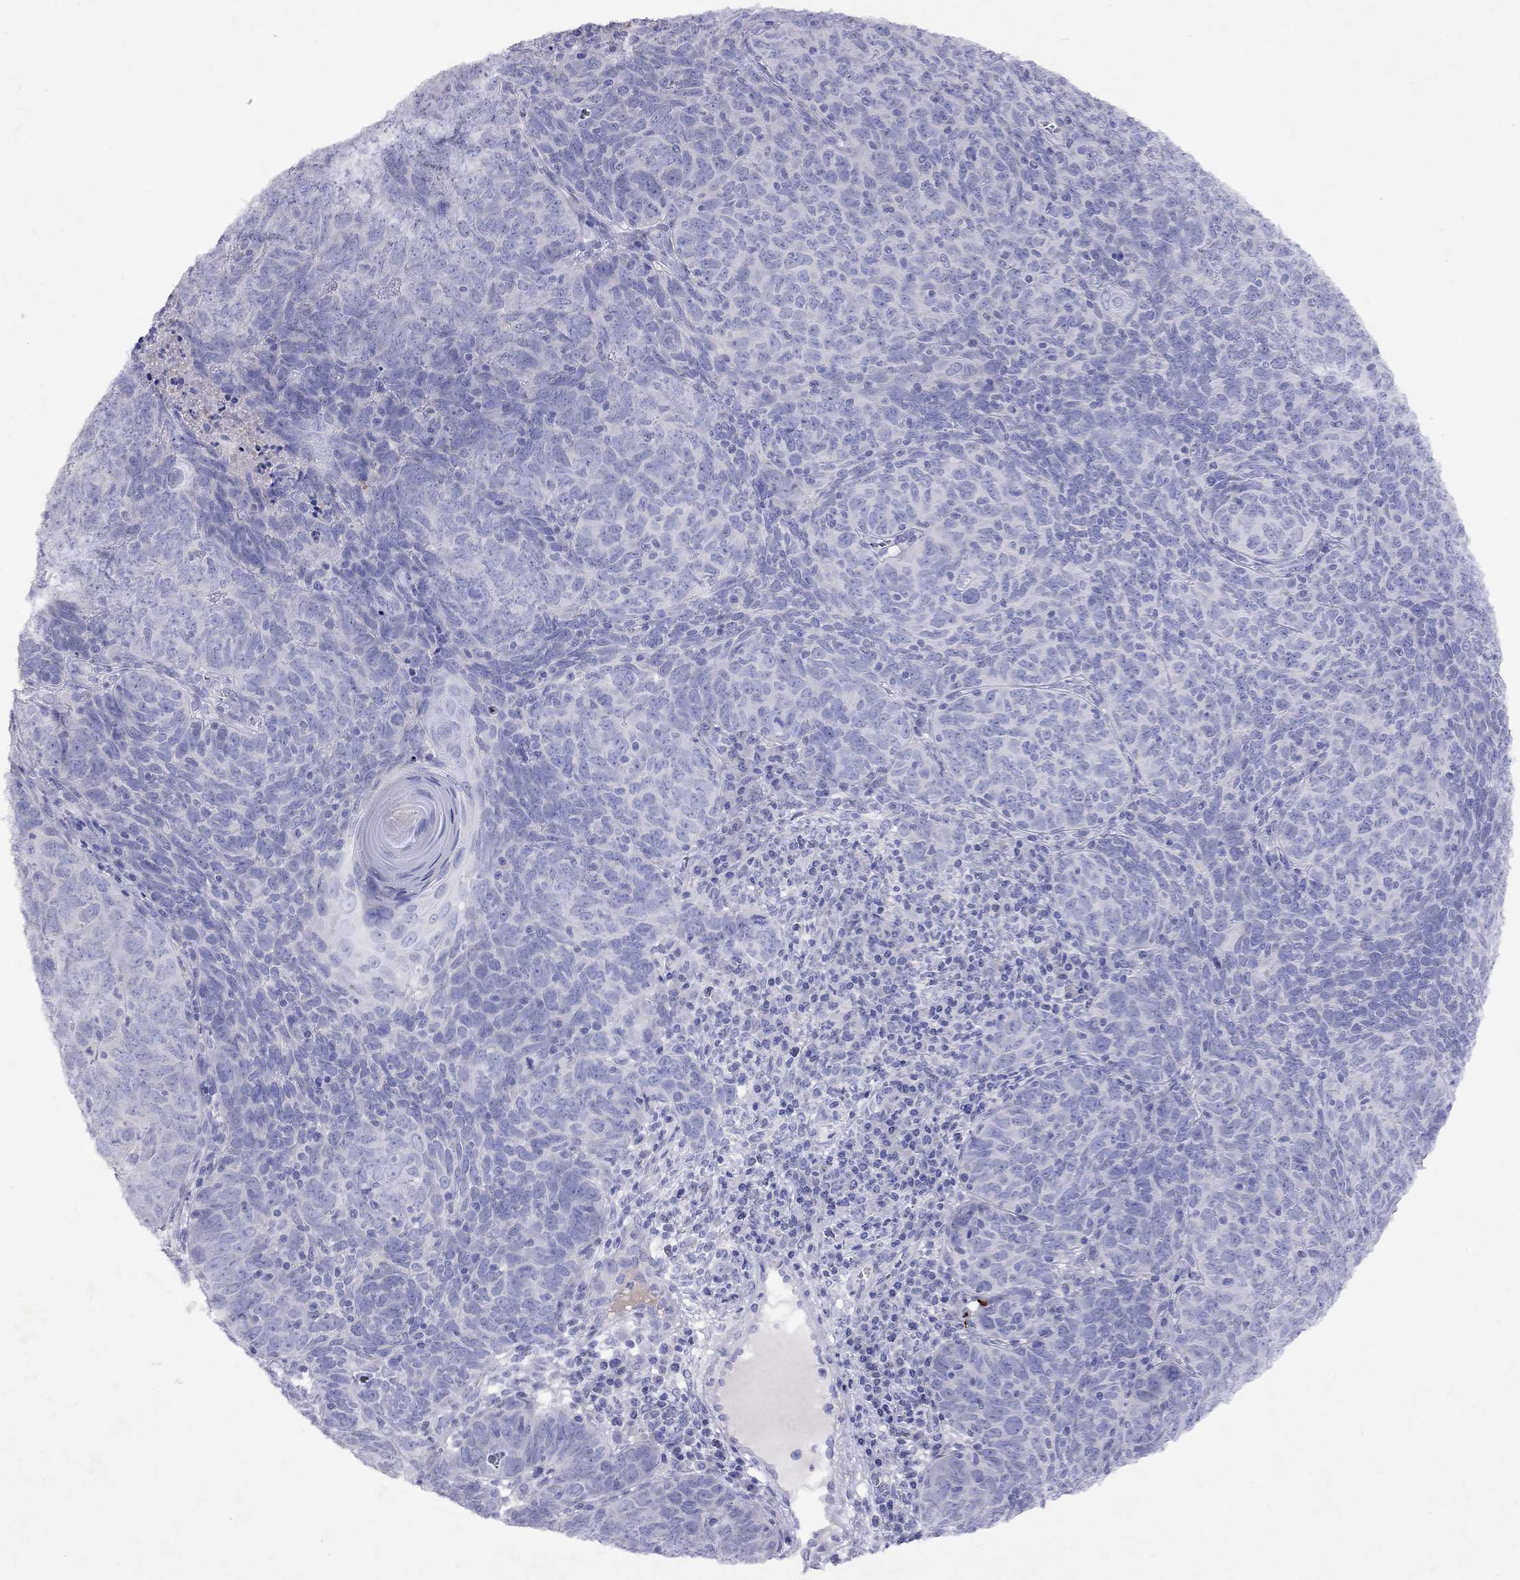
{"staining": {"intensity": "negative", "quantity": "none", "location": "none"}, "tissue": "skin cancer", "cell_type": "Tumor cells", "image_type": "cancer", "snomed": [{"axis": "morphology", "description": "Squamous cell carcinoma, NOS"}, {"axis": "topography", "description": "Skin"}, {"axis": "topography", "description": "Anal"}], "caption": "A high-resolution image shows immunohistochemistry (IHC) staining of skin cancer, which shows no significant expression in tumor cells. The staining is performed using DAB (3,3'-diaminobenzidine) brown chromogen with nuclei counter-stained in using hematoxylin.", "gene": "GNAT3", "patient": {"sex": "female", "age": 51}}